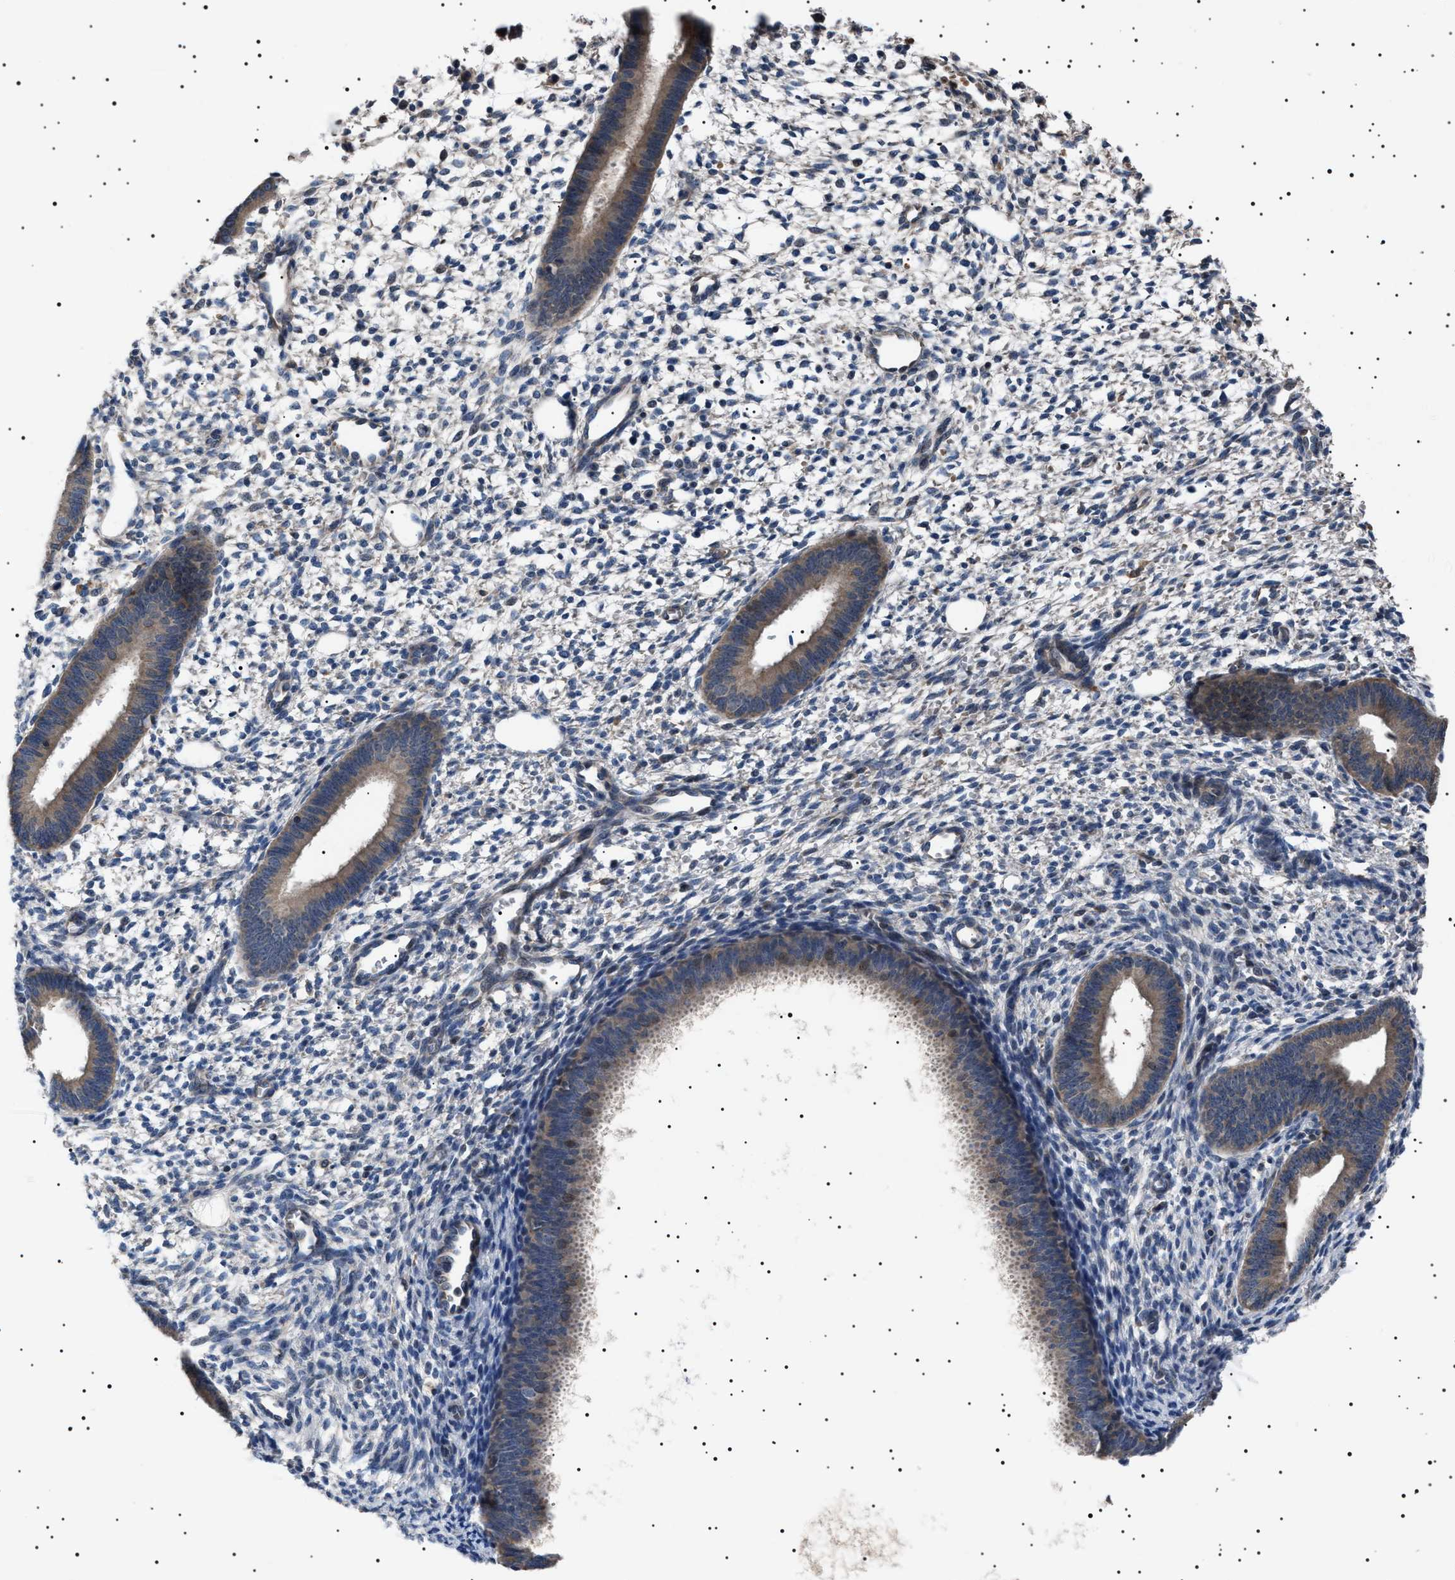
{"staining": {"intensity": "negative", "quantity": "none", "location": "none"}, "tissue": "endometrium", "cell_type": "Cells in endometrial stroma", "image_type": "normal", "snomed": [{"axis": "morphology", "description": "Normal tissue, NOS"}, {"axis": "topography", "description": "Endometrium"}], "caption": "A high-resolution histopathology image shows immunohistochemistry (IHC) staining of benign endometrium, which displays no significant staining in cells in endometrial stroma.", "gene": "PTRH1", "patient": {"sex": "female", "age": 46}}